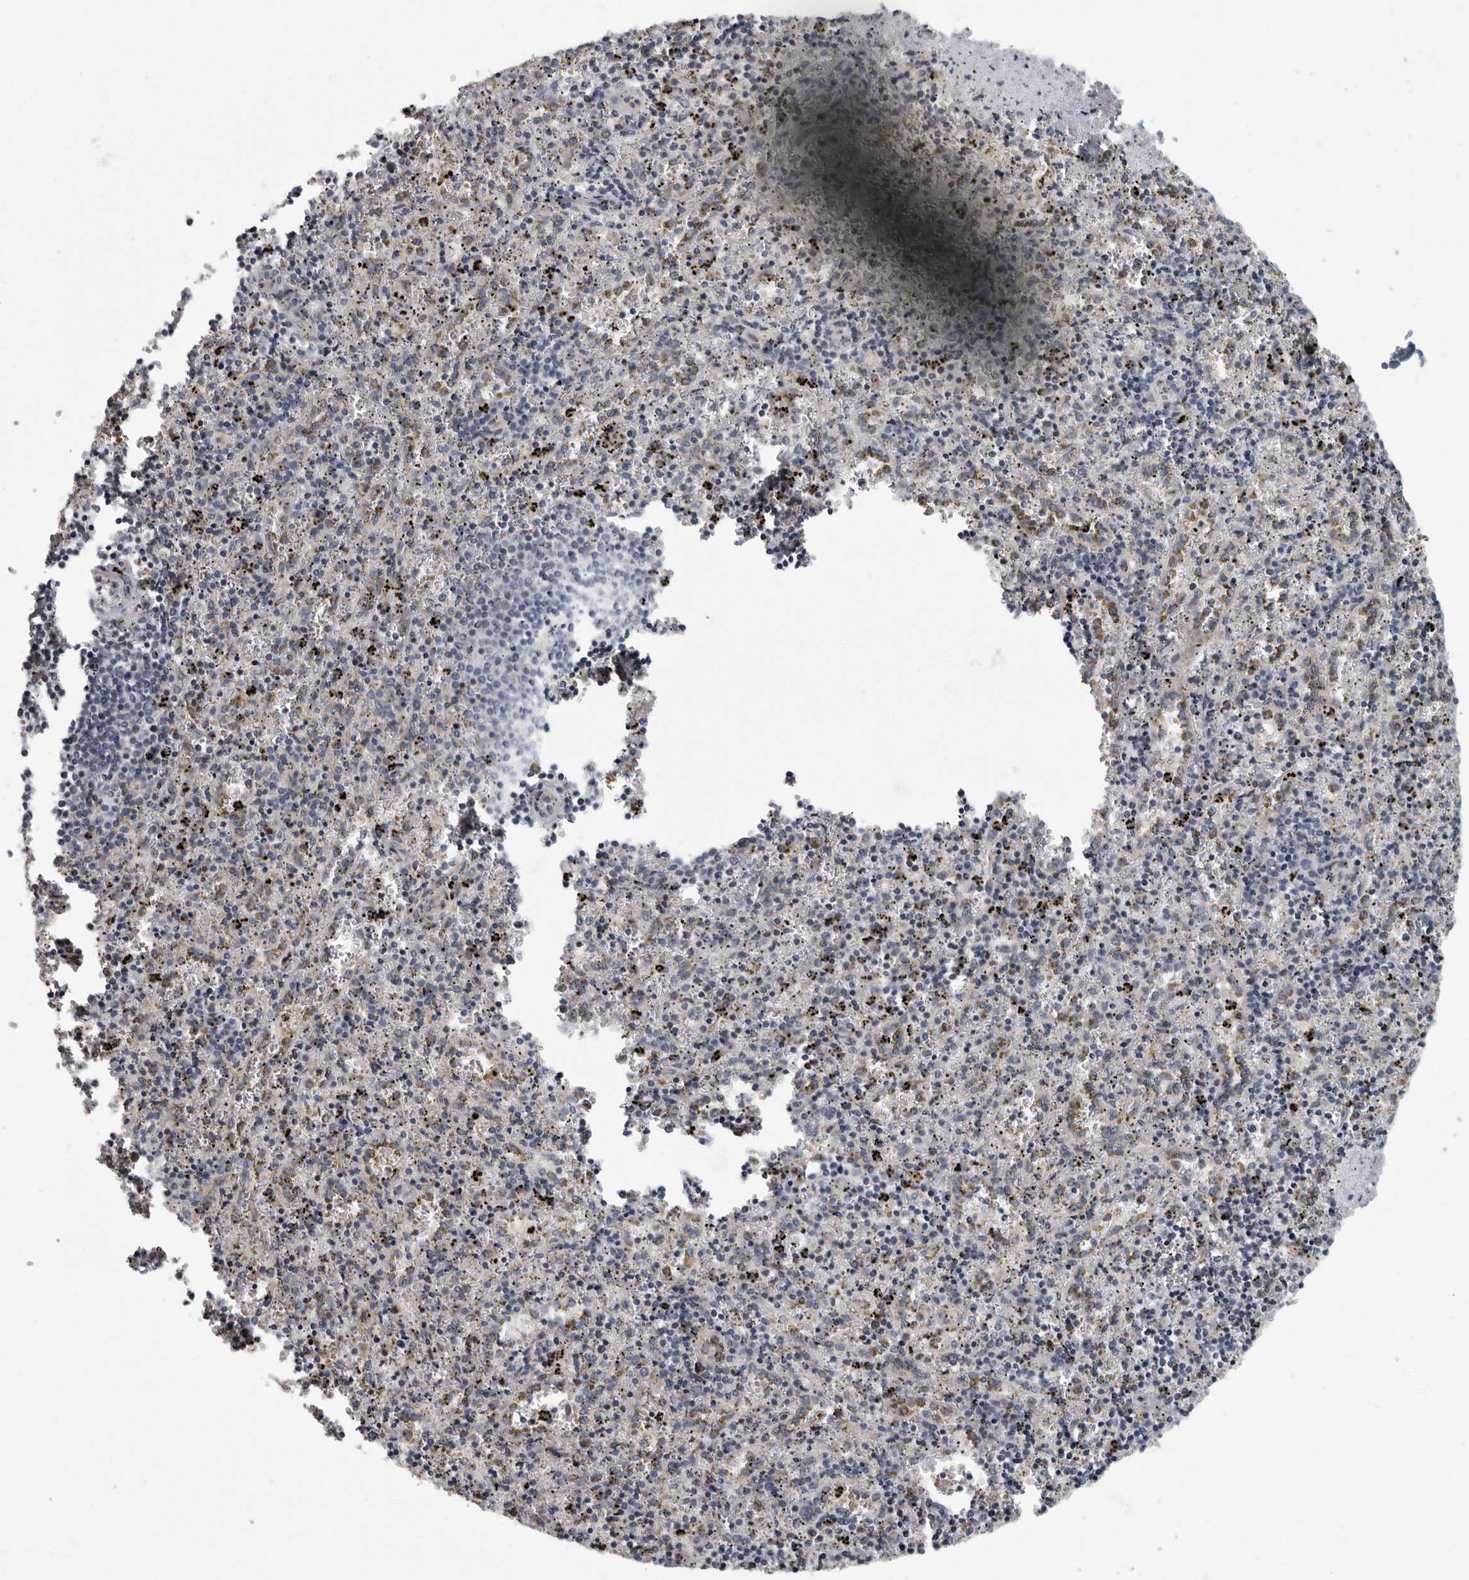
{"staining": {"intensity": "weak", "quantity": "25%-75%", "location": "cytoplasmic/membranous"}, "tissue": "spleen", "cell_type": "Cells in red pulp", "image_type": "normal", "snomed": [{"axis": "morphology", "description": "Normal tissue, NOS"}, {"axis": "topography", "description": "Spleen"}], "caption": "Protein staining by IHC demonstrates weak cytoplasmic/membranous expression in about 25%-75% of cells in red pulp in unremarkable spleen.", "gene": "PDCD11", "patient": {"sex": "male", "age": 11}}